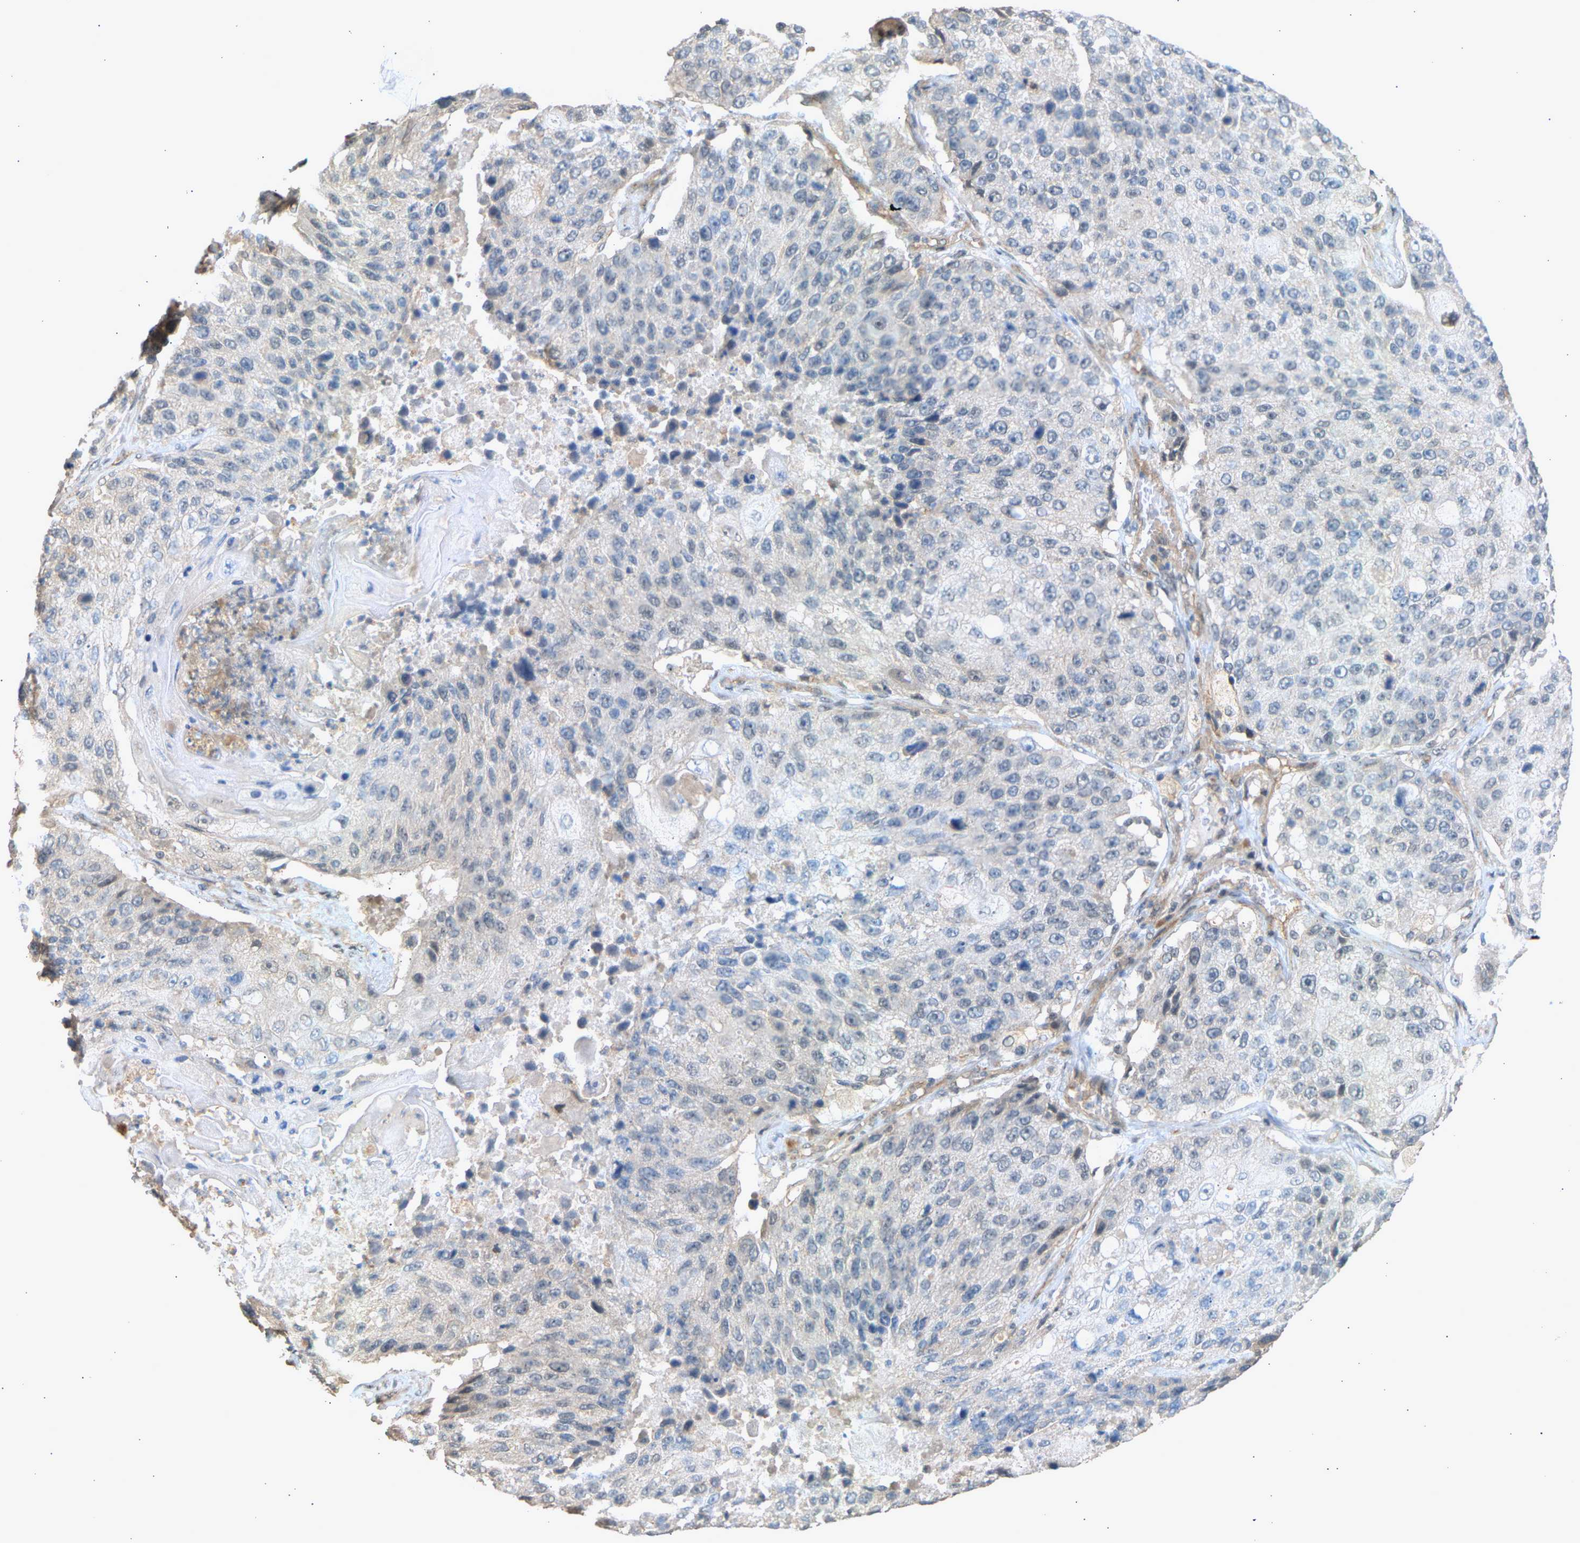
{"staining": {"intensity": "negative", "quantity": "none", "location": "none"}, "tissue": "lung cancer", "cell_type": "Tumor cells", "image_type": "cancer", "snomed": [{"axis": "morphology", "description": "Squamous cell carcinoma, NOS"}, {"axis": "topography", "description": "Lung"}], "caption": "High magnification brightfield microscopy of lung squamous cell carcinoma stained with DAB (brown) and counterstained with hematoxylin (blue): tumor cells show no significant expression.", "gene": "RGL1", "patient": {"sex": "male", "age": 61}}